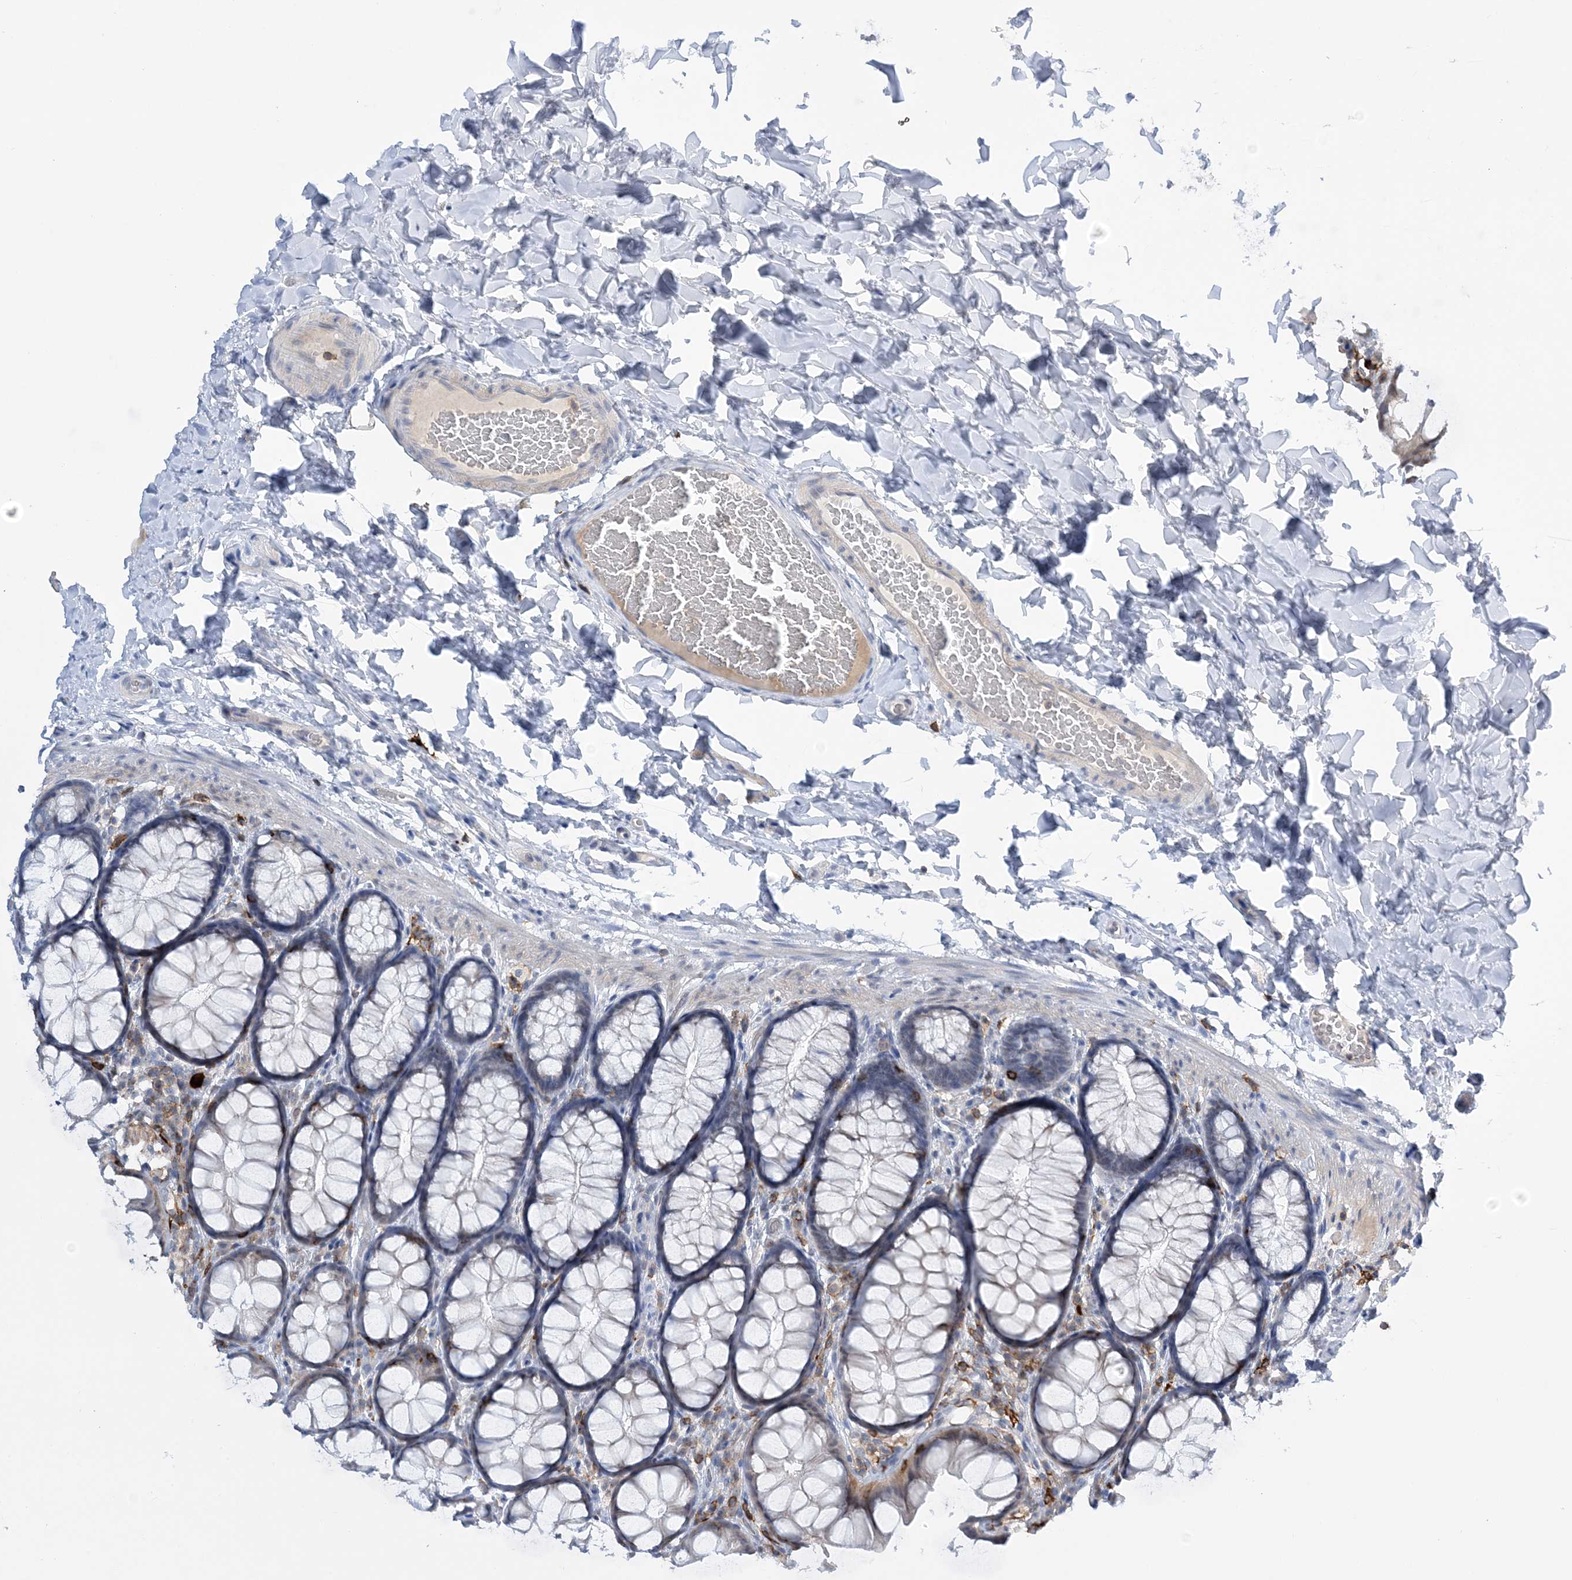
{"staining": {"intensity": "negative", "quantity": "none", "location": "none"}, "tissue": "colon", "cell_type": "Endothelial cells", "image_type": "normal", "snomed": [{"axis": "morphology", "description": "Normal tissue, NOS"}, {"axis": "topography", "description": "Colon"}], "caption": "Normal colon was stained to show a protein in brown. There is no significant expression in endothelial cells. (Brightfield microscopy of DAB IHC at high magnification).", "gene": "PRMT9", "patient": {"sex": "male", "age": 47}}